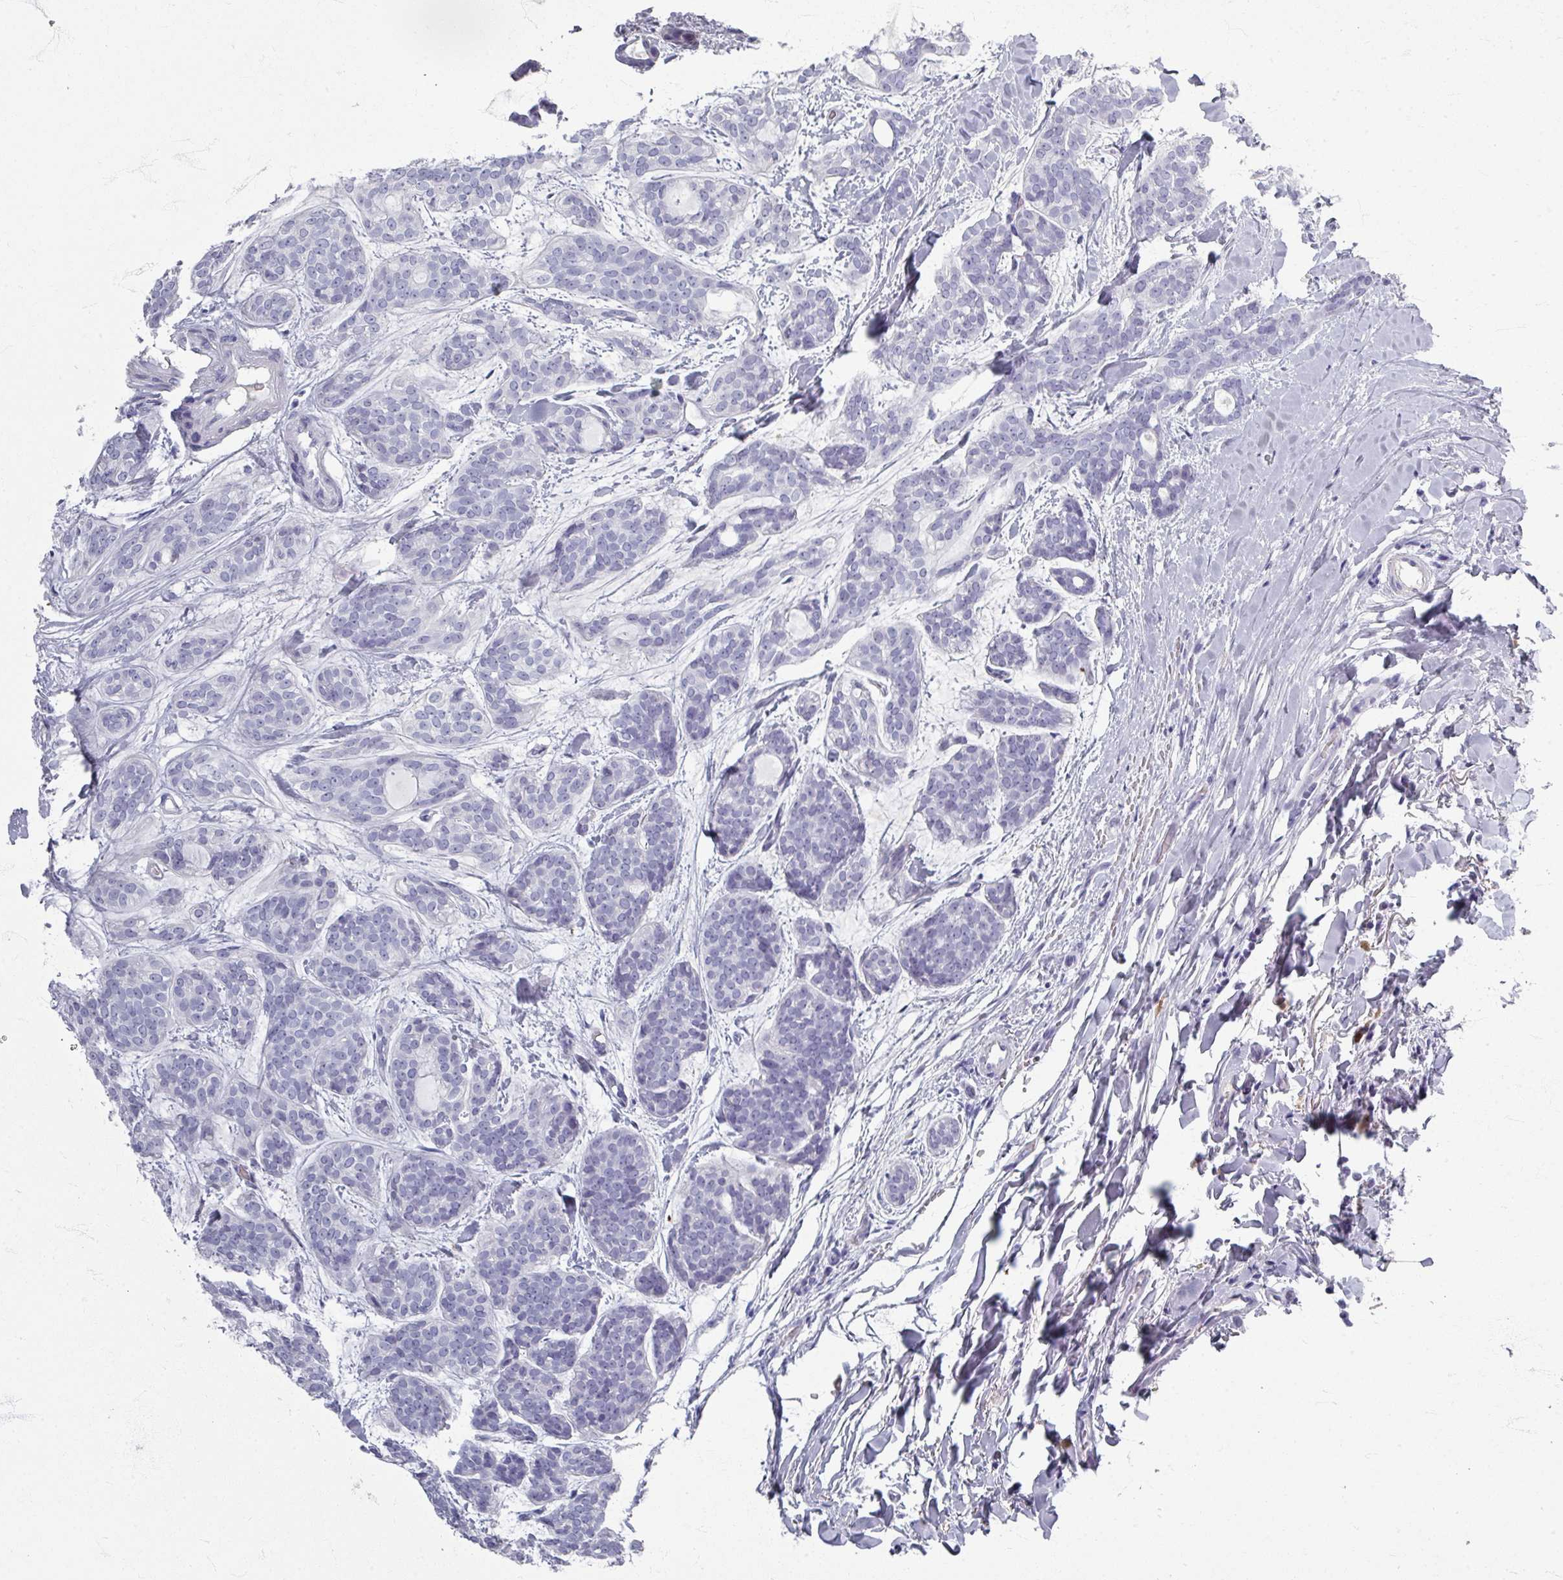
{"staining": {"intensity": "negative", "quantity": "none", "location": "none"}, "tissue": "head and neck cancer", "cell_type": "Tumor cells", "image_type": "cancer", "snomed": [{"axis": "morphology", "description": "Adenocarcinoma, NOS"}, {"axis": "topography", "description": "Head-Neck"}], "caption": "This photomicrograph is of head and neck cancer (adenocarcinoma) stained with immunohistochemistry (IHC) to label a protein in brown with the nuclei are counter-stained blue. There is no expression in tumor cells.", "gene": "ZNF878", "patient": {"sex": "male", "age": 66}}